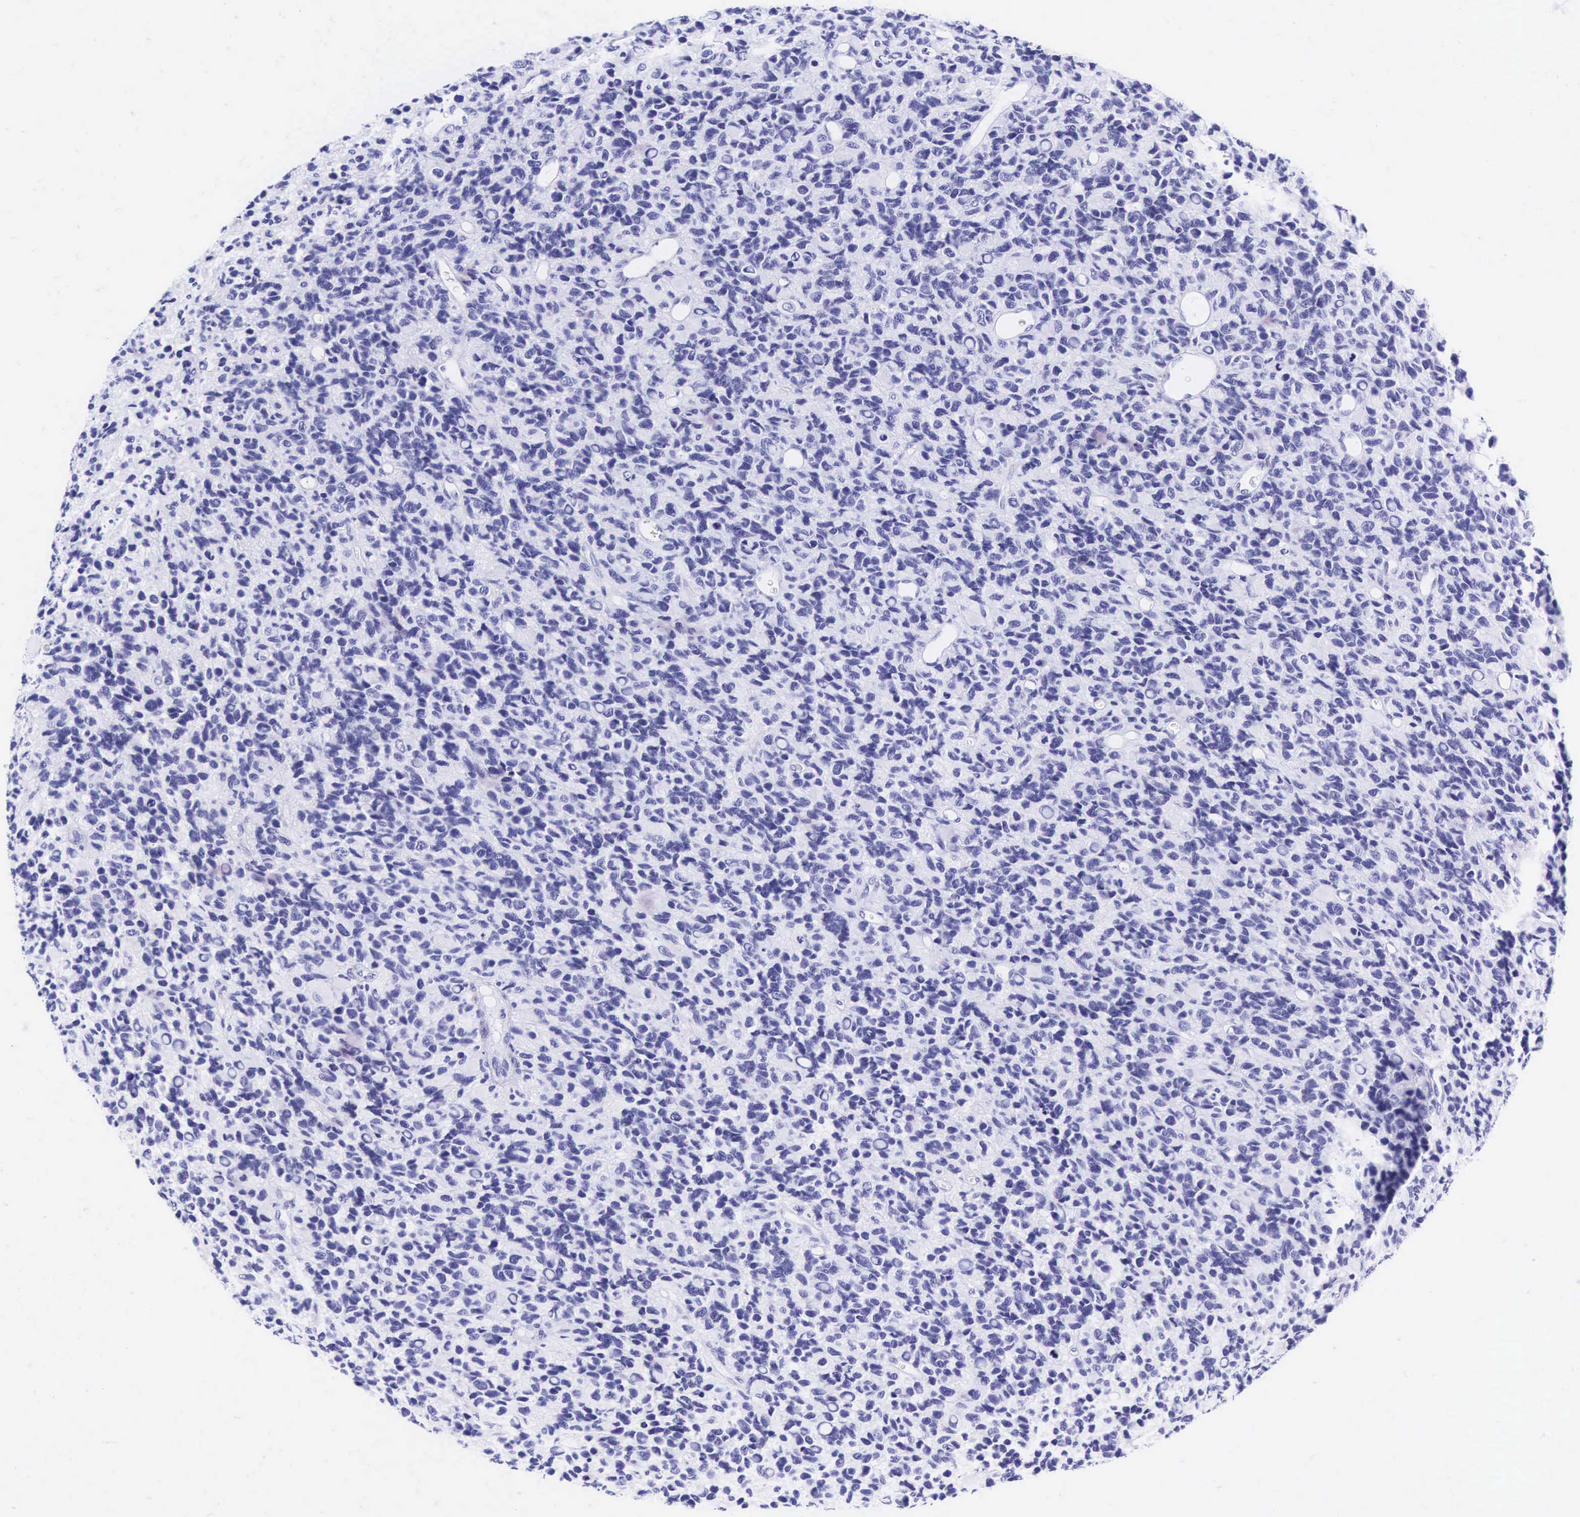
{"staining": {"intensity": "negative", "quantity": "none", "location": "none"}, "tissue": "glioma", "cell_type": "Tumor cells", "image_type": "cancer", "snomed": [{"axis": "morphology", "description": "Glioma, malignant, High grade"}, {"axis": "topography", "description": "Brain"}], "caption": "This is an IHC image of malignant glioma (high-grade). There is no positivity in tumor cells.", "gene": "KRT18", "patient": {"sex": "male", "age": 77}}